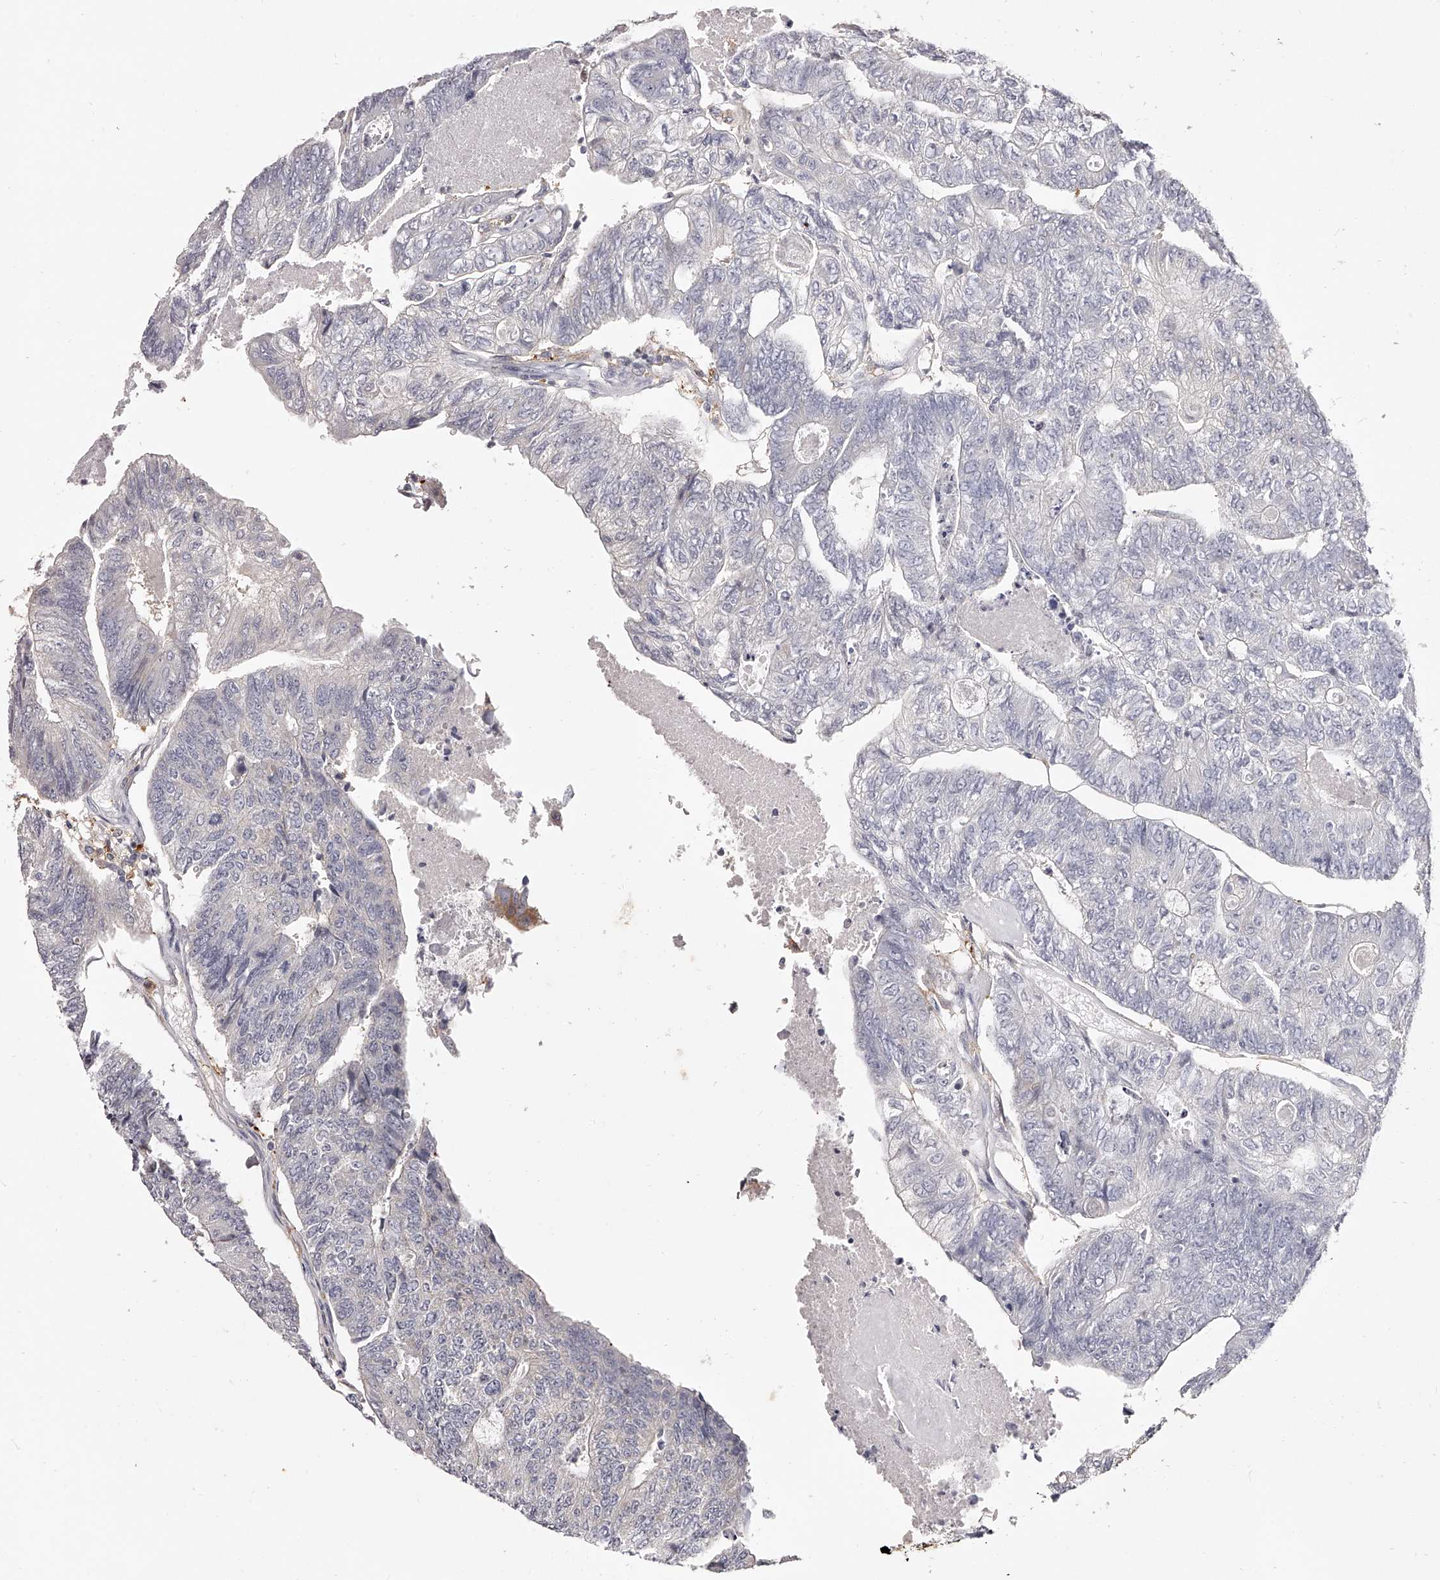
{"staining": {"intensity": "negative", "quantity": "none", "location": "none"}, "tissue": "colorectal cancer", "cell_type": "Tumor cells", "image_type": "cancer", "snomed": [{"axis": "morphology", "description": "Adenocarcinoma, NOS"}, {"axis": "topography", "description": "Colon"}], "caption": "High power microscopy image of an immunohistochemistry (IHC) histopathology image of colorectal cancer (adenocarcinoma), revealing no significant expression in tumor cells. (Immunohistochemistry, brightfield microscopy, high magnification).", "gene": "LAP3", "patient": {"sex": "female", "age": 67}}